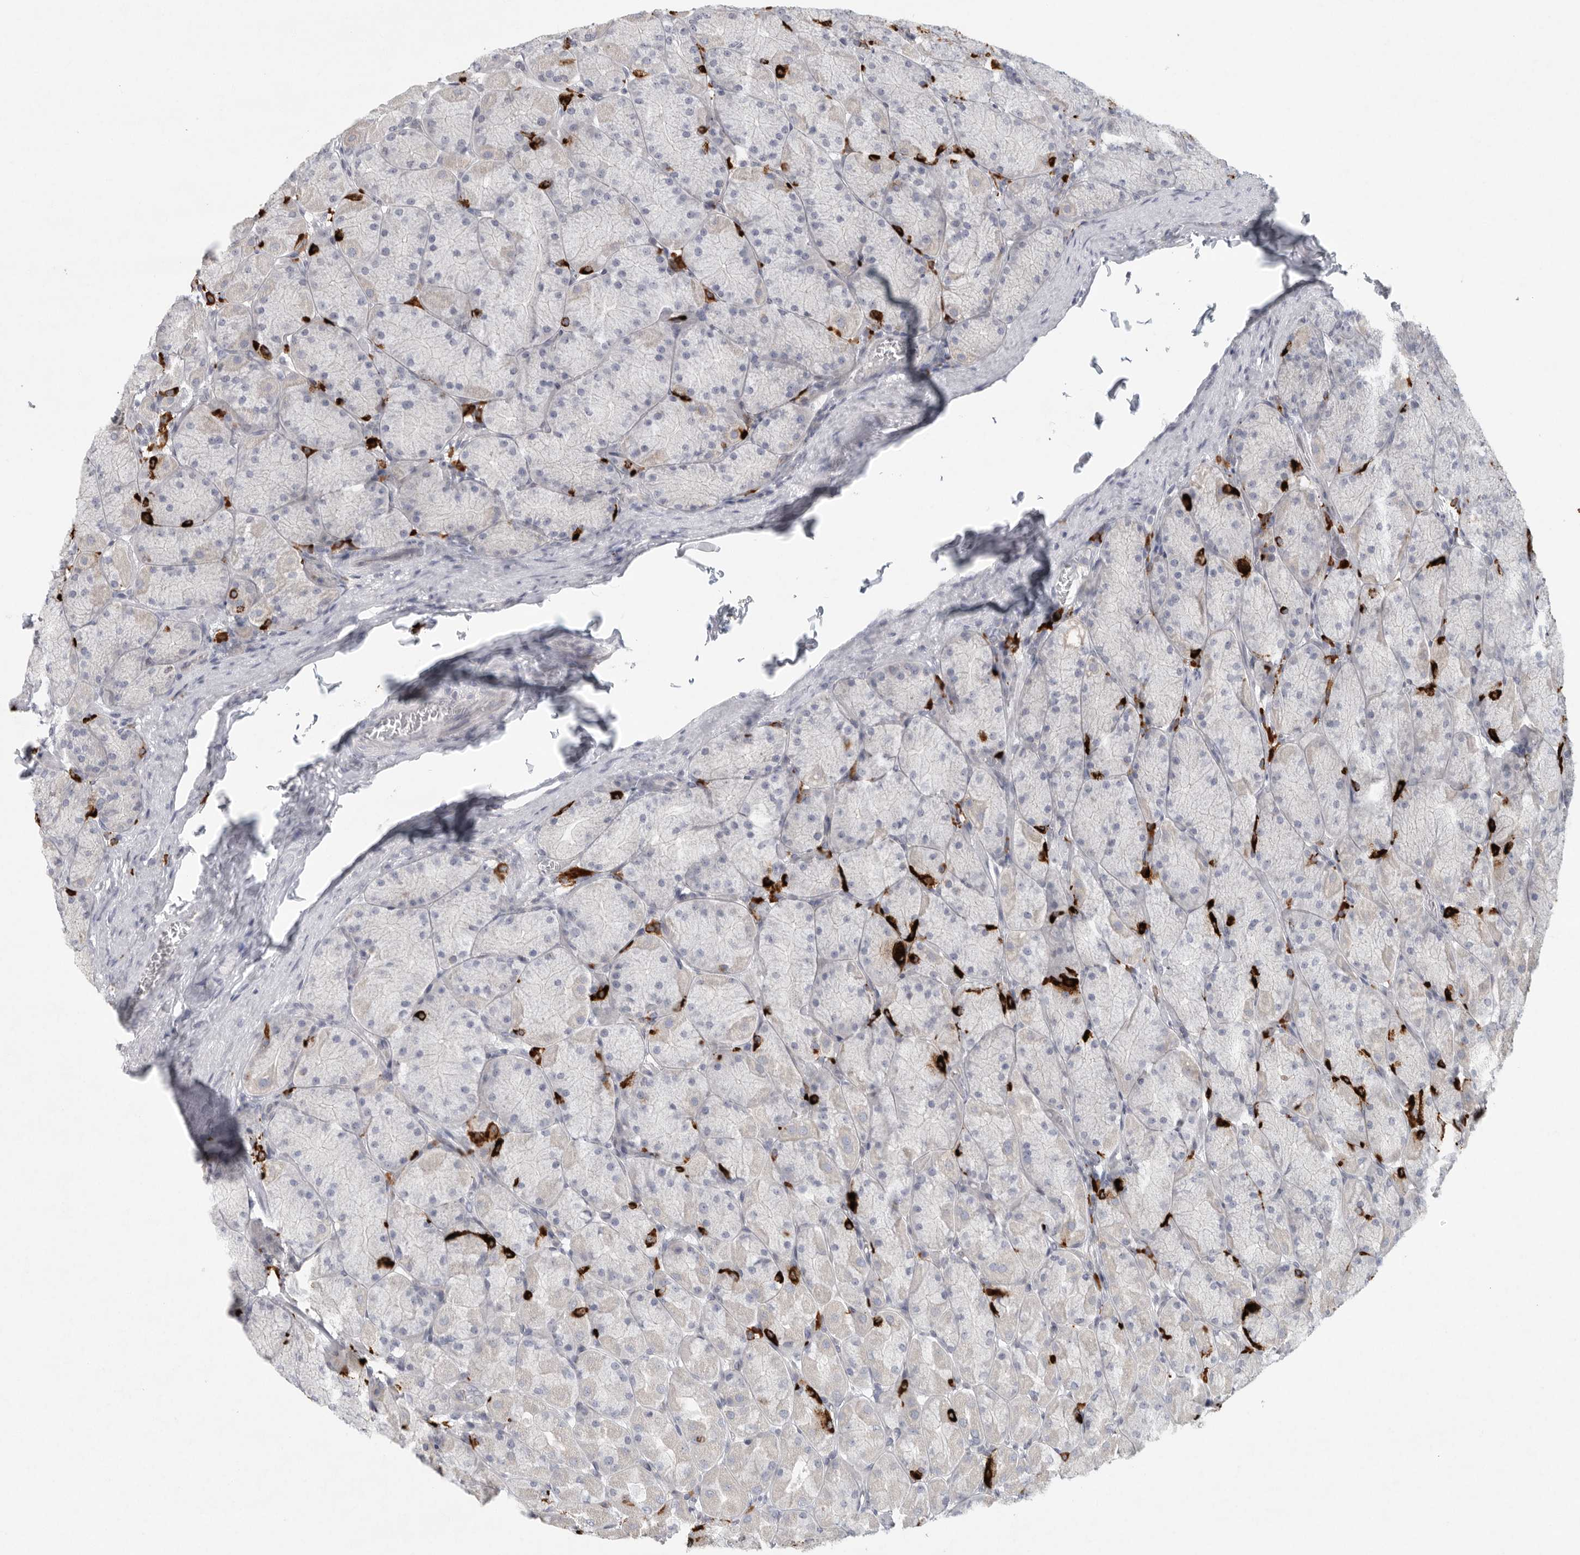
{"staining": {"intensity": "negative", "quantity": "none", "location": "none"}, "tissue": "stomach", "cell_type": "Glandular cells", "image_type": "normal", "snomed": [{"axis": "morphology", "description": "Normal tissue, NOS"}, {"axis": "topography", "description": "Stomach, upper"}], "caption": "Immunohistochemistry (IHC) of normal stomach demonstrates no expression in glandular cells.", "gene": "TMEM69", "patient": {"sex": "female", "age": 56}}